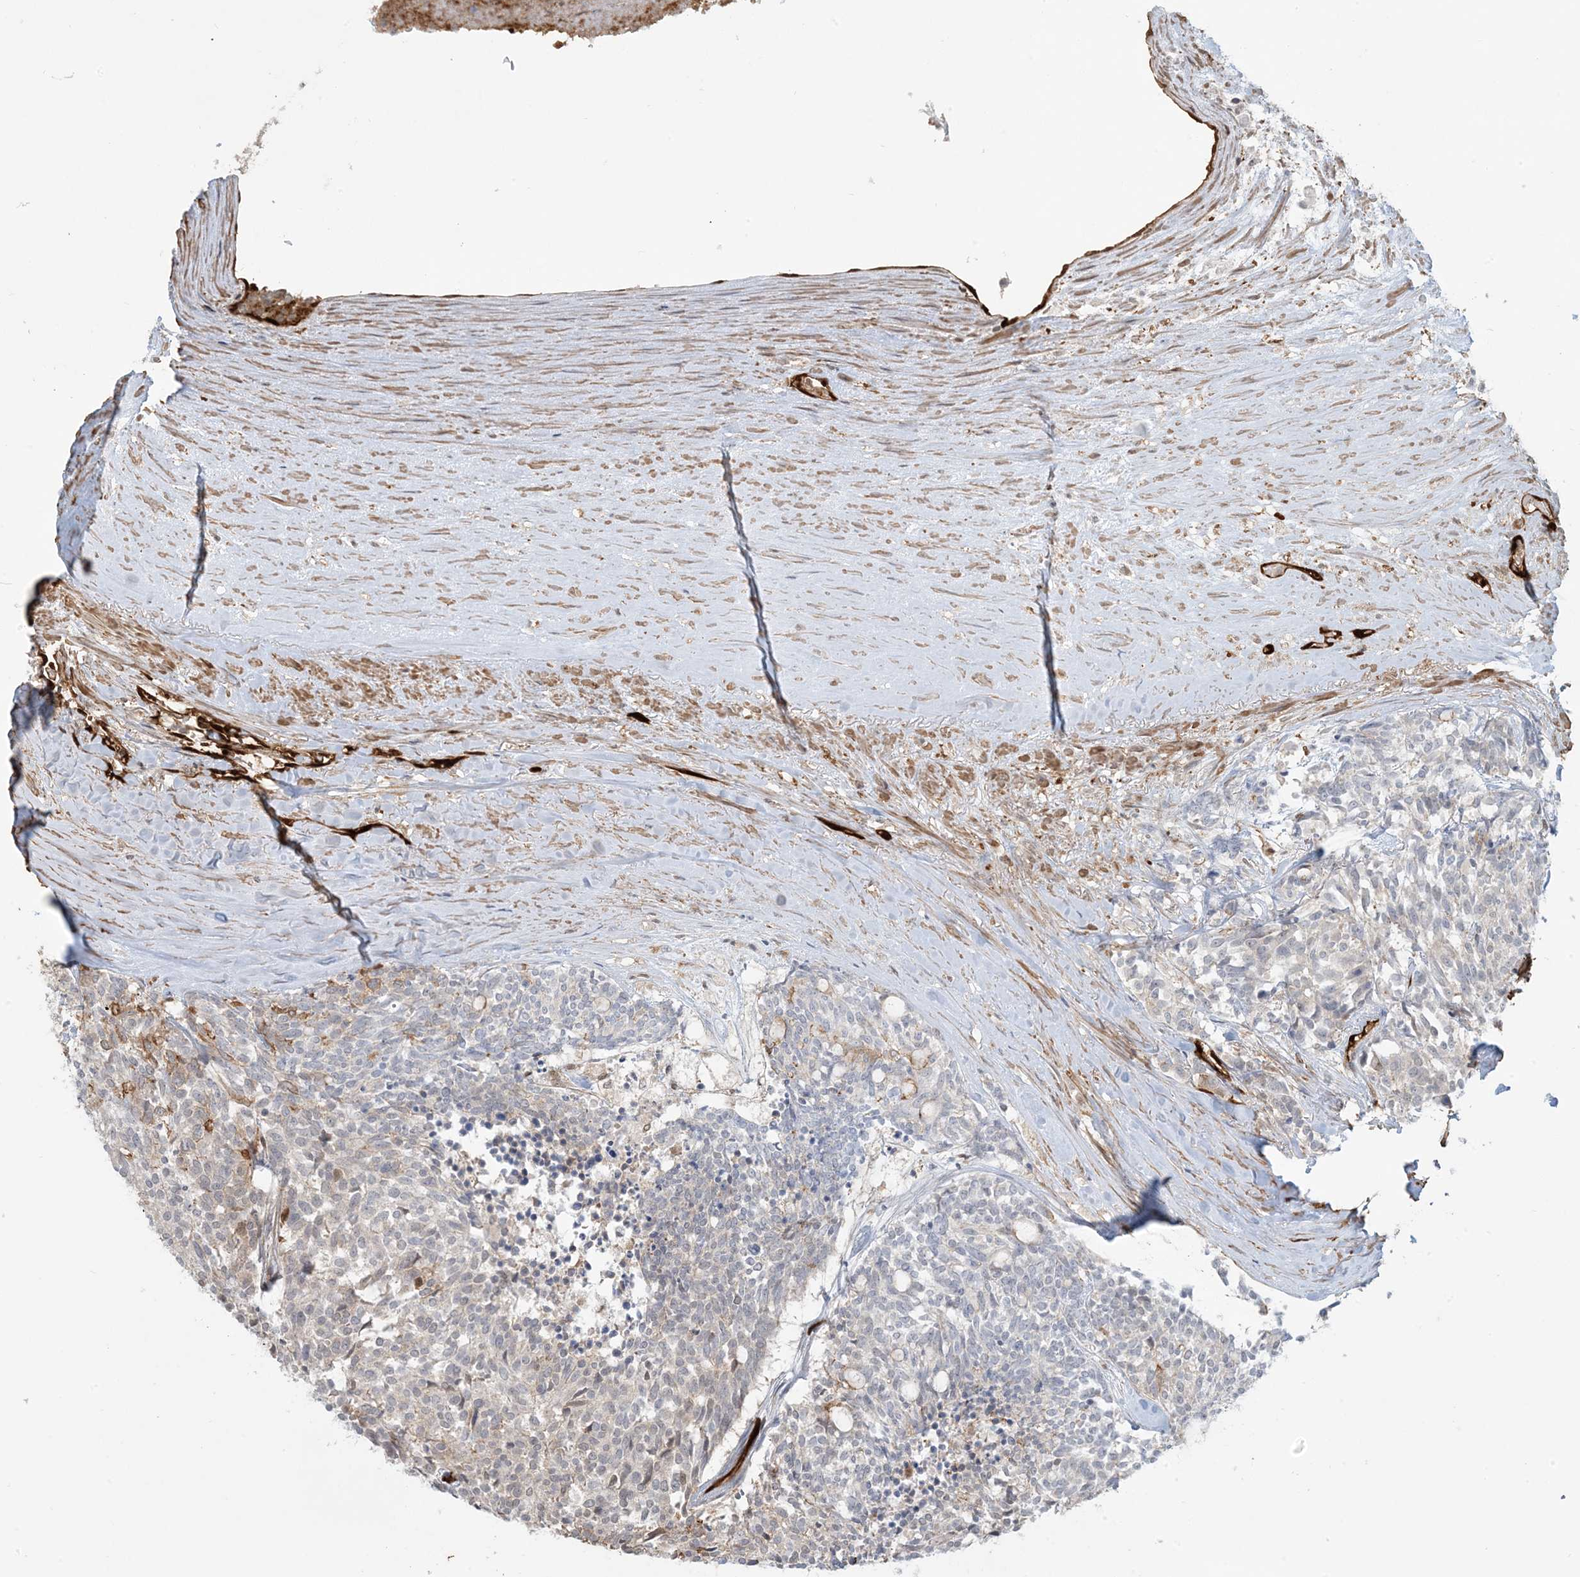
{"staining": {"intensity": "negative", "quantity": "none", "location": "none"}, "tissue": "carcinoid", "cell_type": "Tumor cells", "image_type": "cancer", "snomed": [{"axis": "morphology", "description": "Carcinoid, malignant, NOS"}, {"axis": "topography", "description": "Pancreas"}], "caption": "Carcinoid was stained to show a protein in brown. There is no significant positivity in tumor cells.", "gene": "PPM1F", "patient": {"sex": "female", "age": 54}}